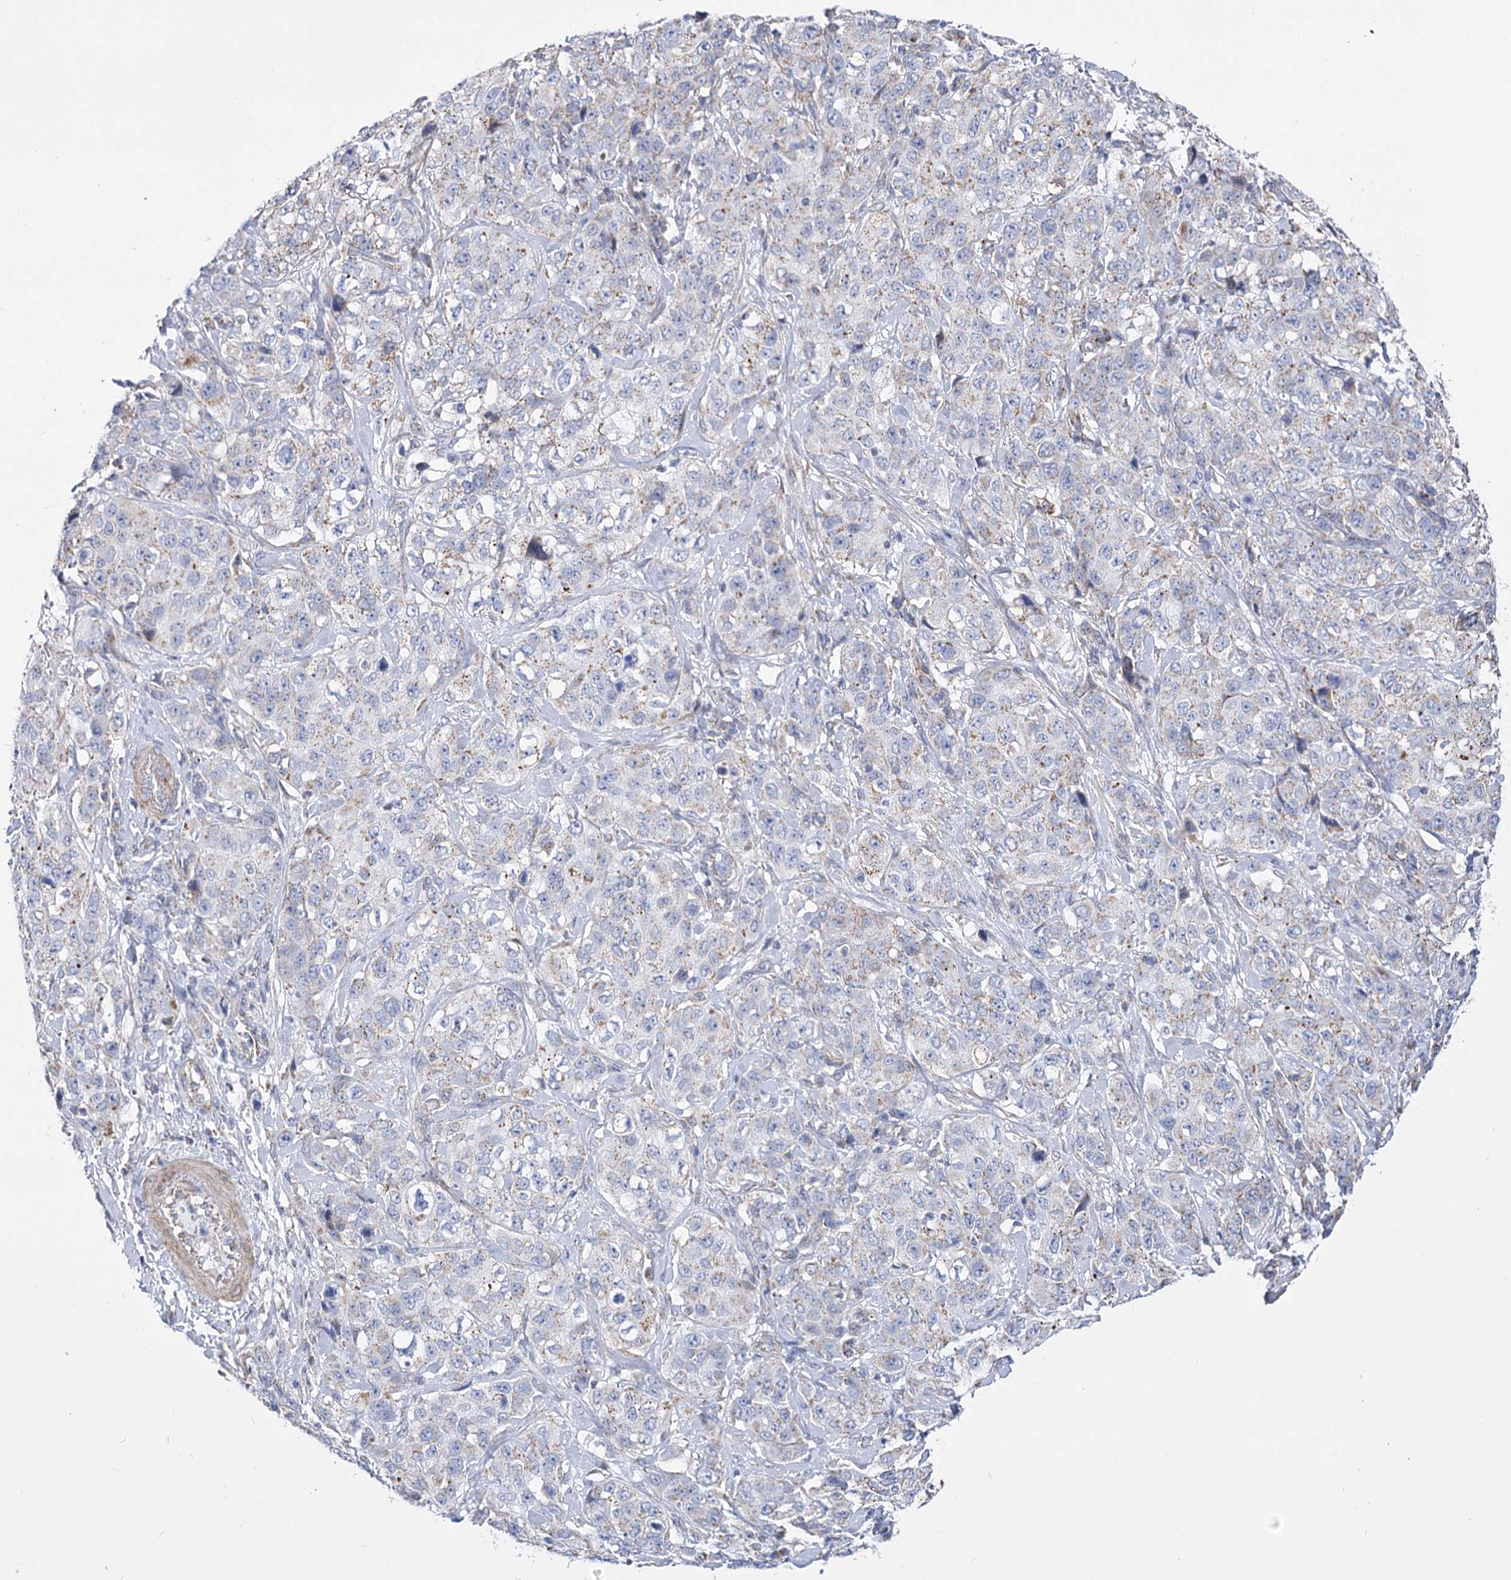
{"staining": {"intensity": "weak", "quantity": "25%-75%", "location": "cytoplasmic/membranous"}, "tissue": "stomach cancer", "cell_type": "Tumor cells", "image_type": "cancer", "snomed": [{"axis": "morphology", "description": "Adenocarcinoma, NOS"}, {"axis": "topography", "description": "Stomach"}], "caption": "Immunohistochemical staining of human adenocarcinoma (stomach) displays low levels of weak cytoplasmic/membranous expression in approximately 25%-75% of tumor cells.", "gene": "PDHB", "patient": {"sex": "male", "age": 48}}